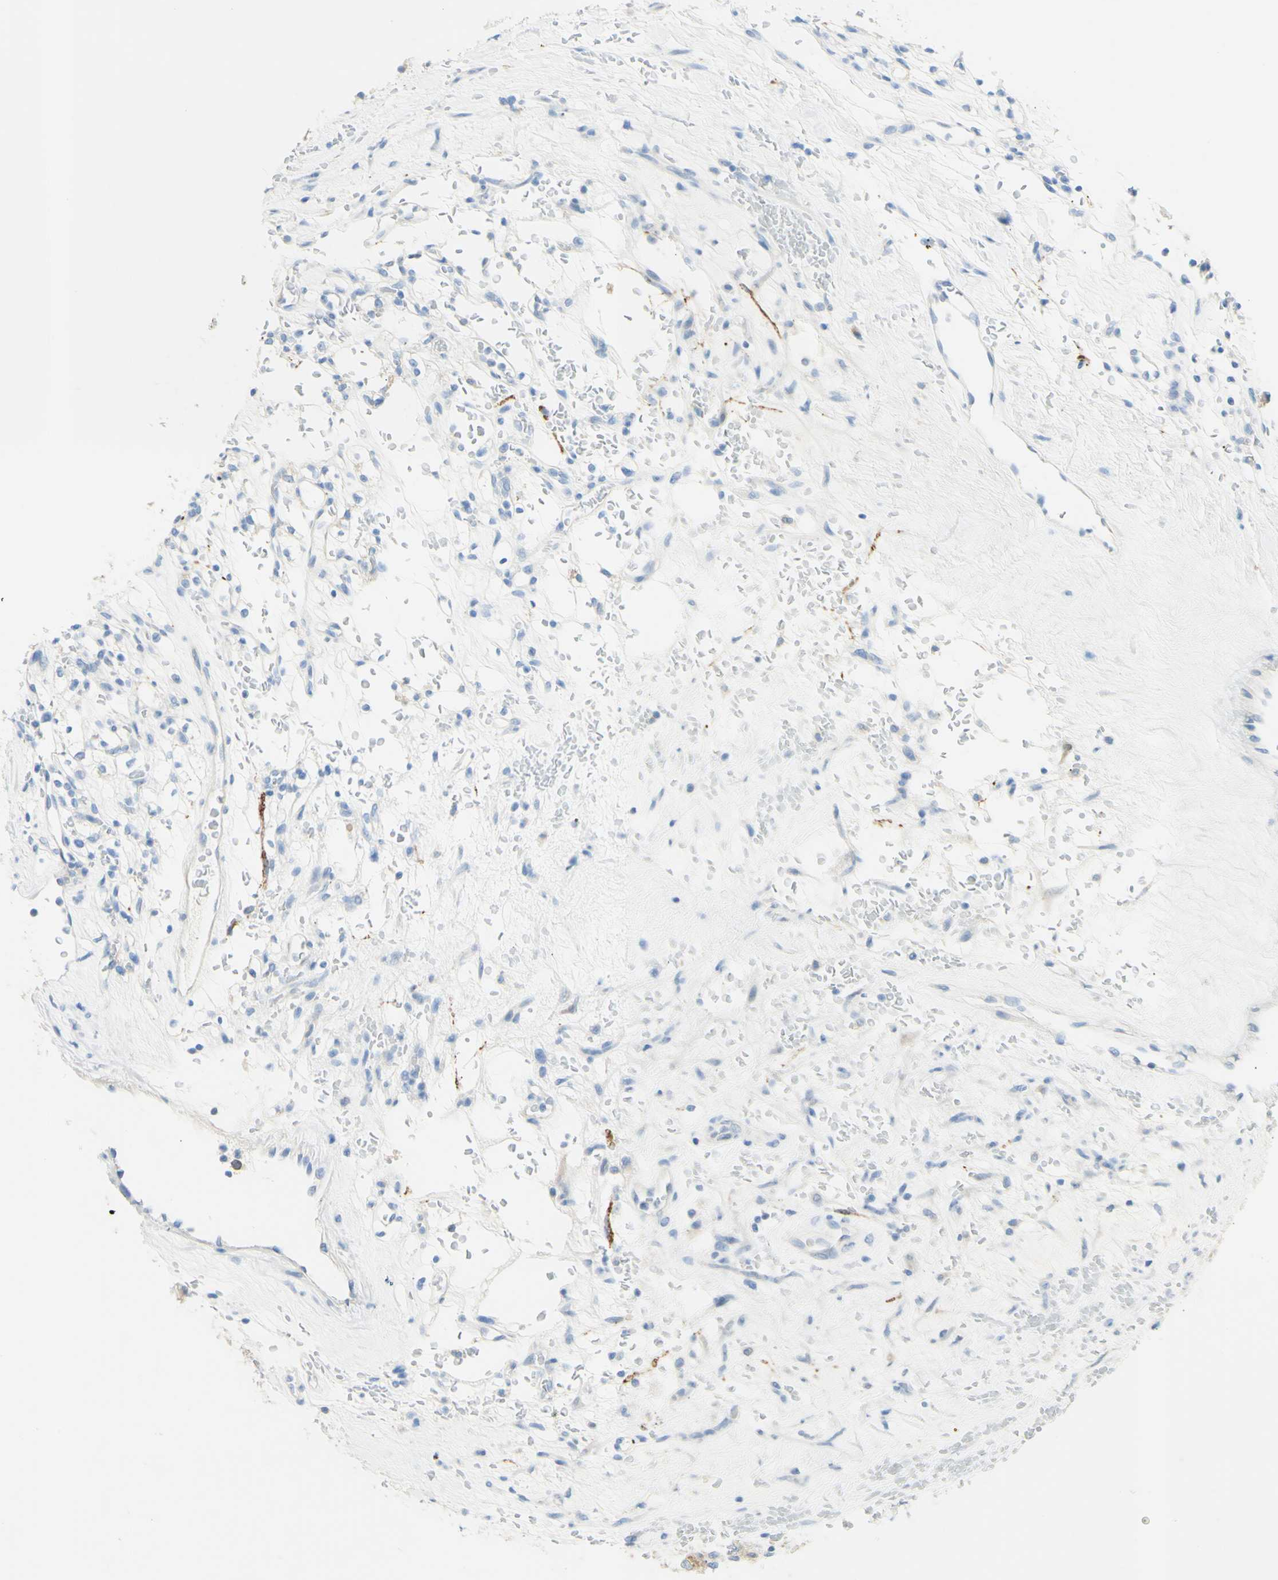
{"staining": {"intensity": "negative", "quantity": "none", "location": "none"}, "tissue": "renal cancer", "cell_type": "Tumor cells", "image_type": "cancer", "snomed": [{"axis": "morphology", "description": "Normal tissue, NOS"}, {"axis": "morphology", "description": "Adenocarcinoma, NOS"}, {"axis": "topography", "description": "Kidney"}], "caption": "This photomicrograph is of renal cancer stained with immunohistochemistry (IHC) to label a protein in brown with the nuclei are counter-stained blue. There is no positivity in tumor cells.", "gene": "TSPAN1", "patient": {"sex": "female", "age": 72}}